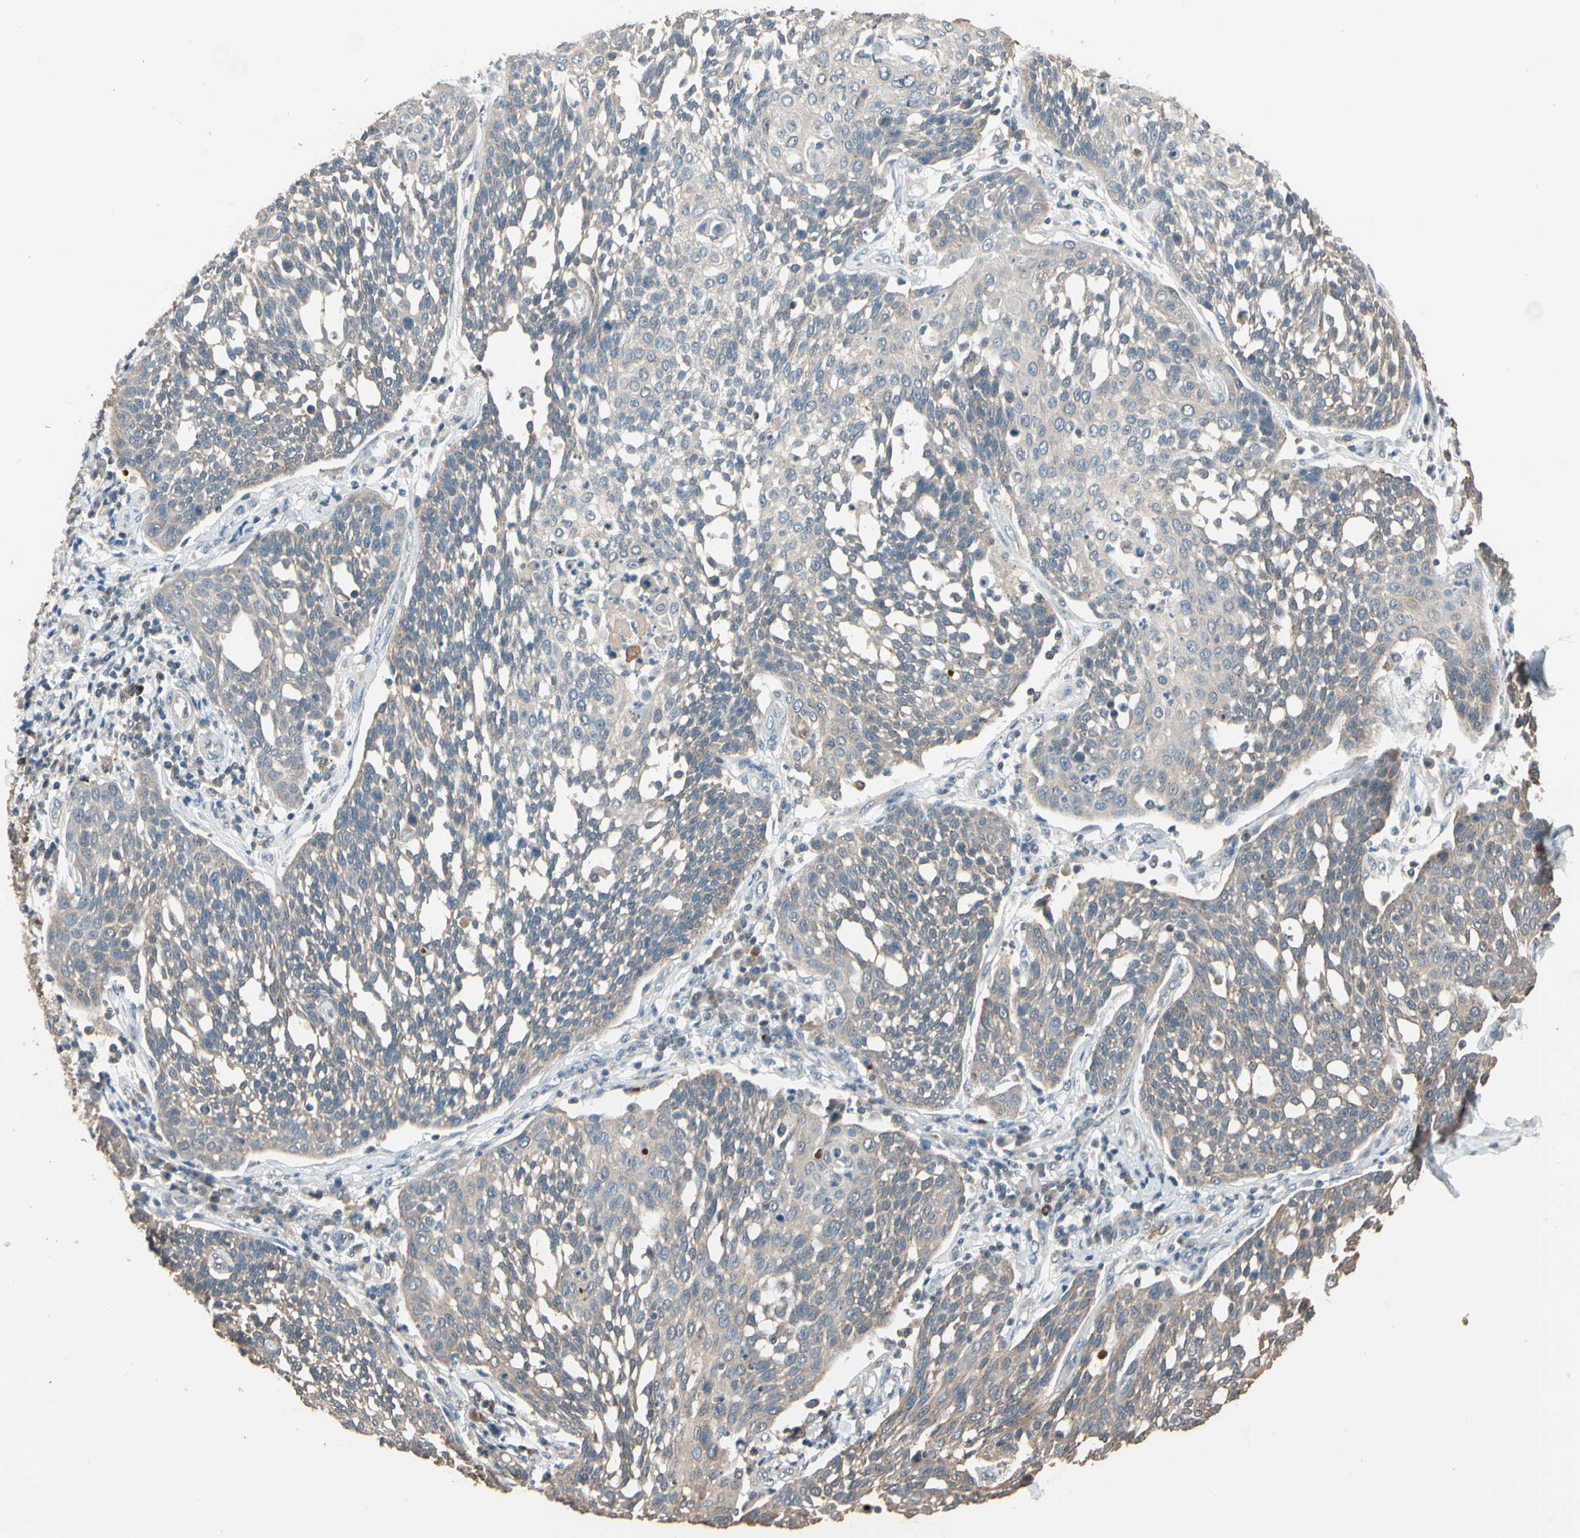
{"staining": {"intensity": "weak", "quantity": ">75%", "location": "cytoplasmic/membranous"}, "tissue": "cervical cancer", "cell_type": "Tumor cells", "image_type": "cancer", "snomed": [{"axis": "morphology", "description": "Squamous cell carcinoma, NOS"}, {"axis": "topography", "description": "Cervix"}], "caption": "Immunohistochemistry (IHC) histopathology image of neoplastic tissue: human squamous cell carcinoma (cervical) stained using IHC reveals low levels of weak protein expression localized specifically in the cytoplasmic/membranous of tumor cells, appearing as a cytoplasmic/membranous brown color.", "gene": "MAP3K7", "patient": {"sex": "female", "age": 34}}